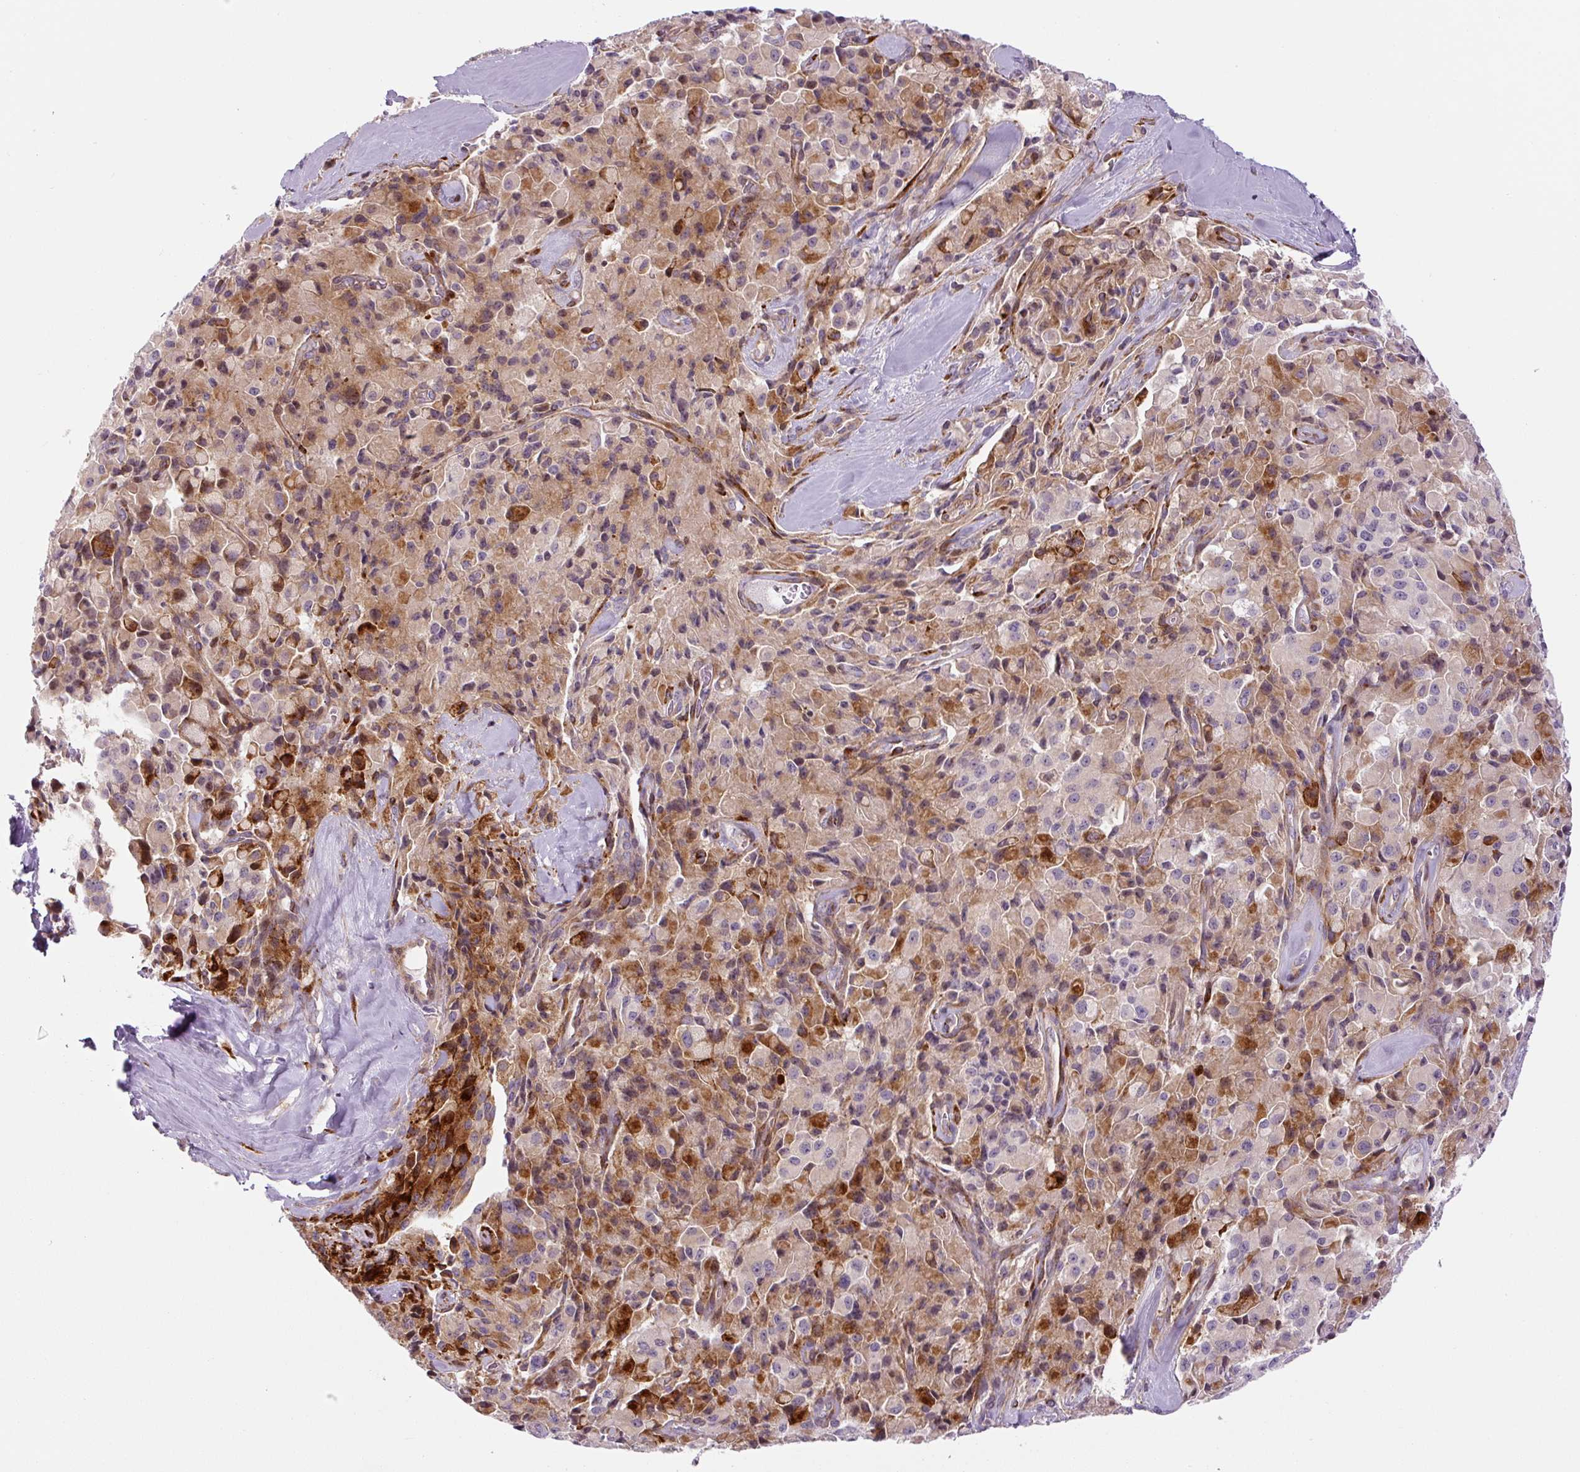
{"staining": {"intensity": "moderate", "quantity": "25%-75%", "location": "cytoplasmic/membranous"}, "tissue": "pancreatic cancer", "cell_type": "Tumor cells", "image_type": "cancer", "snomed": [{"axis": "morphology", "description": "Adenocarcinoma, NOS"}, {"axis": "topography", "description": "Pancreas"}], "caption": "Moderate cytoplasmic/membranous protein positivity is seen in approximately 25%-75% of tumor cells in adenocarcinoma (pancreatic).", "gene": "DISP3", "patient": {"sex": "male", "age": 65}}